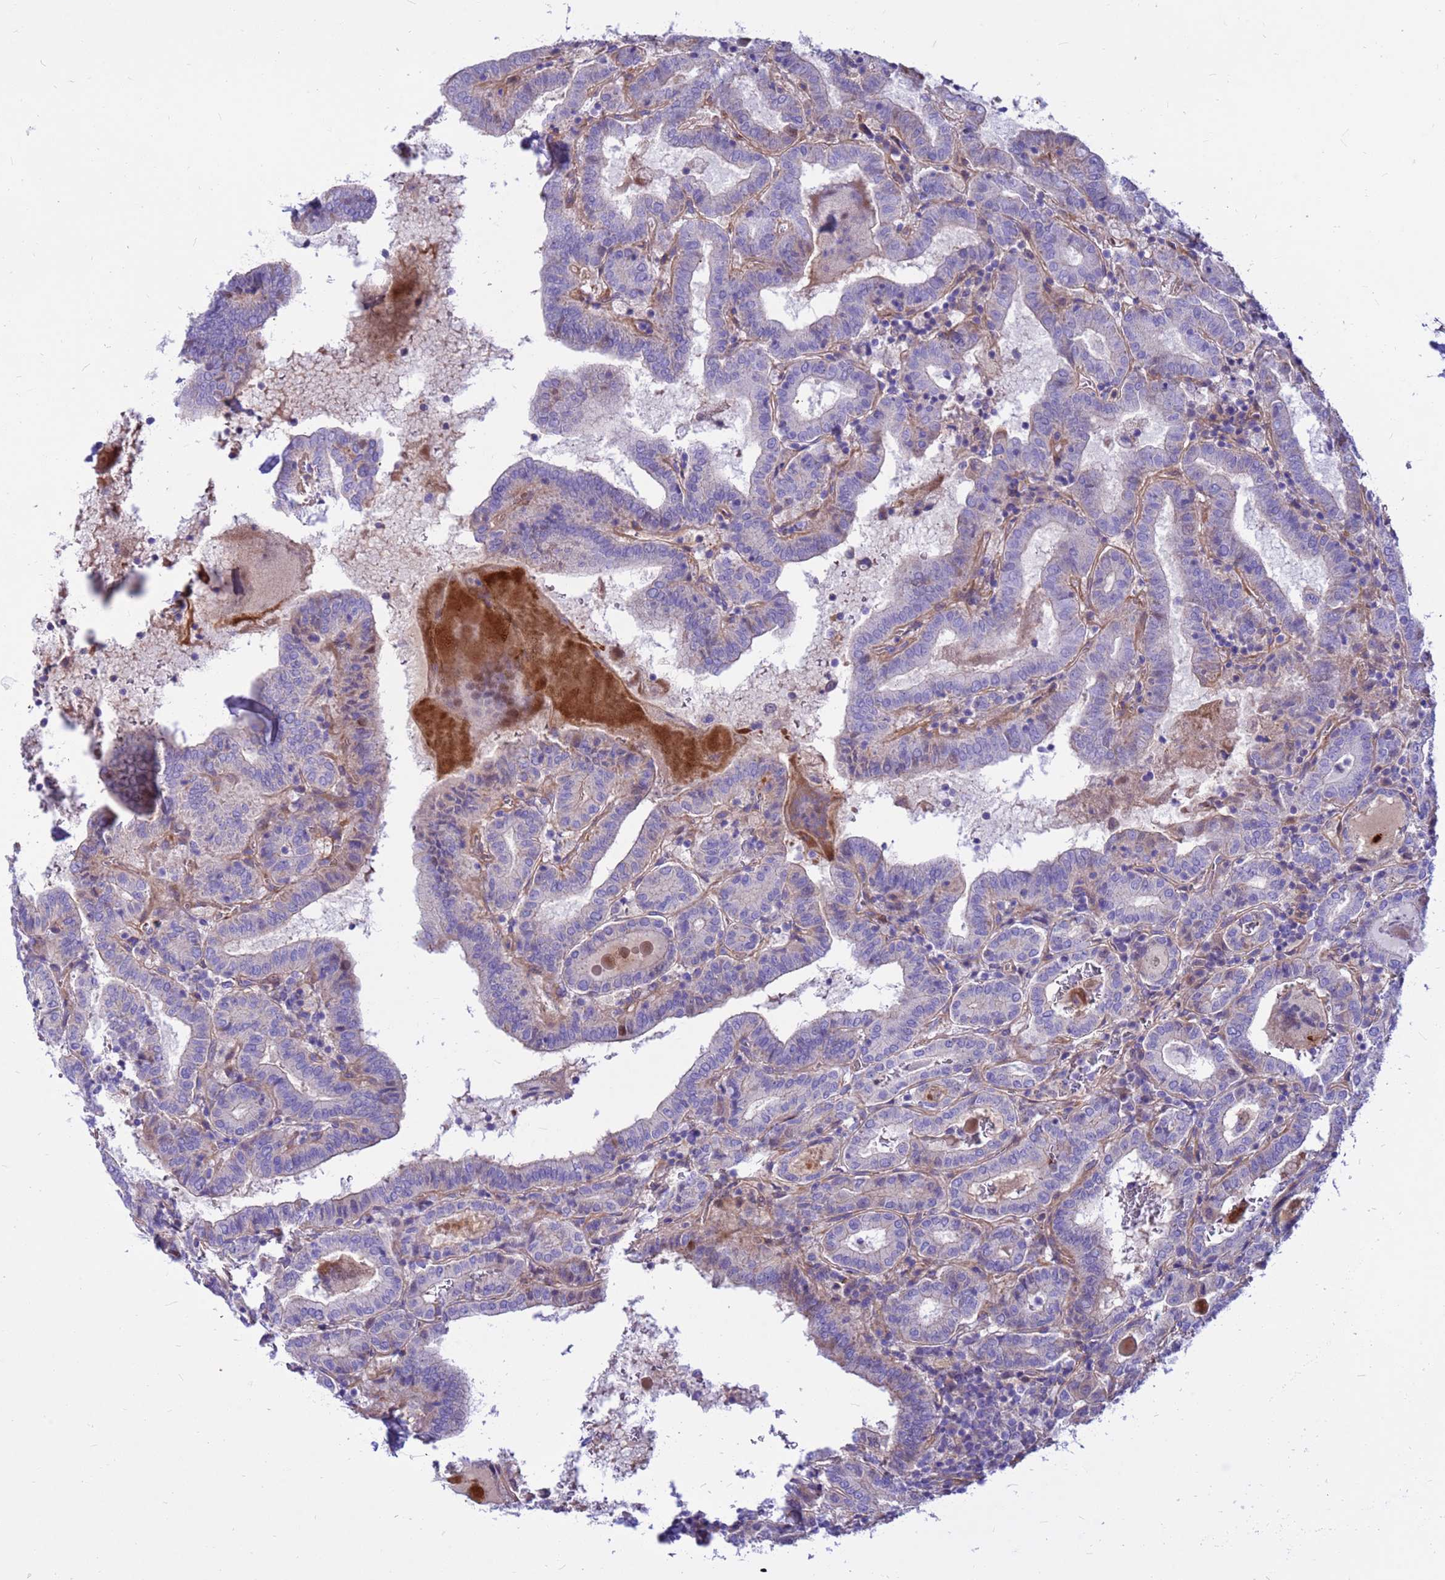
{"staining": {"intensity": "negative", "quantity": "none", "location": "none"}, "tissue": "thyroid cancer", "cell_type": "Tumor cells", "image_type": "cancer", "snomed": [{"axis": "morphology", "description": "Papillary adenocarcinoma, NOS"}, {"axis": "topography", "description": "Thyroid gland"}], "caption": "Tumor cells show no significant protein staining in thyroid cancer (papillary adenocarcinoma). (Brightfield microscopy of DAB immunohistochemistry at high magnification).", "gene": "CRHBP", "patient": {"sex": "female", "age": 72}}